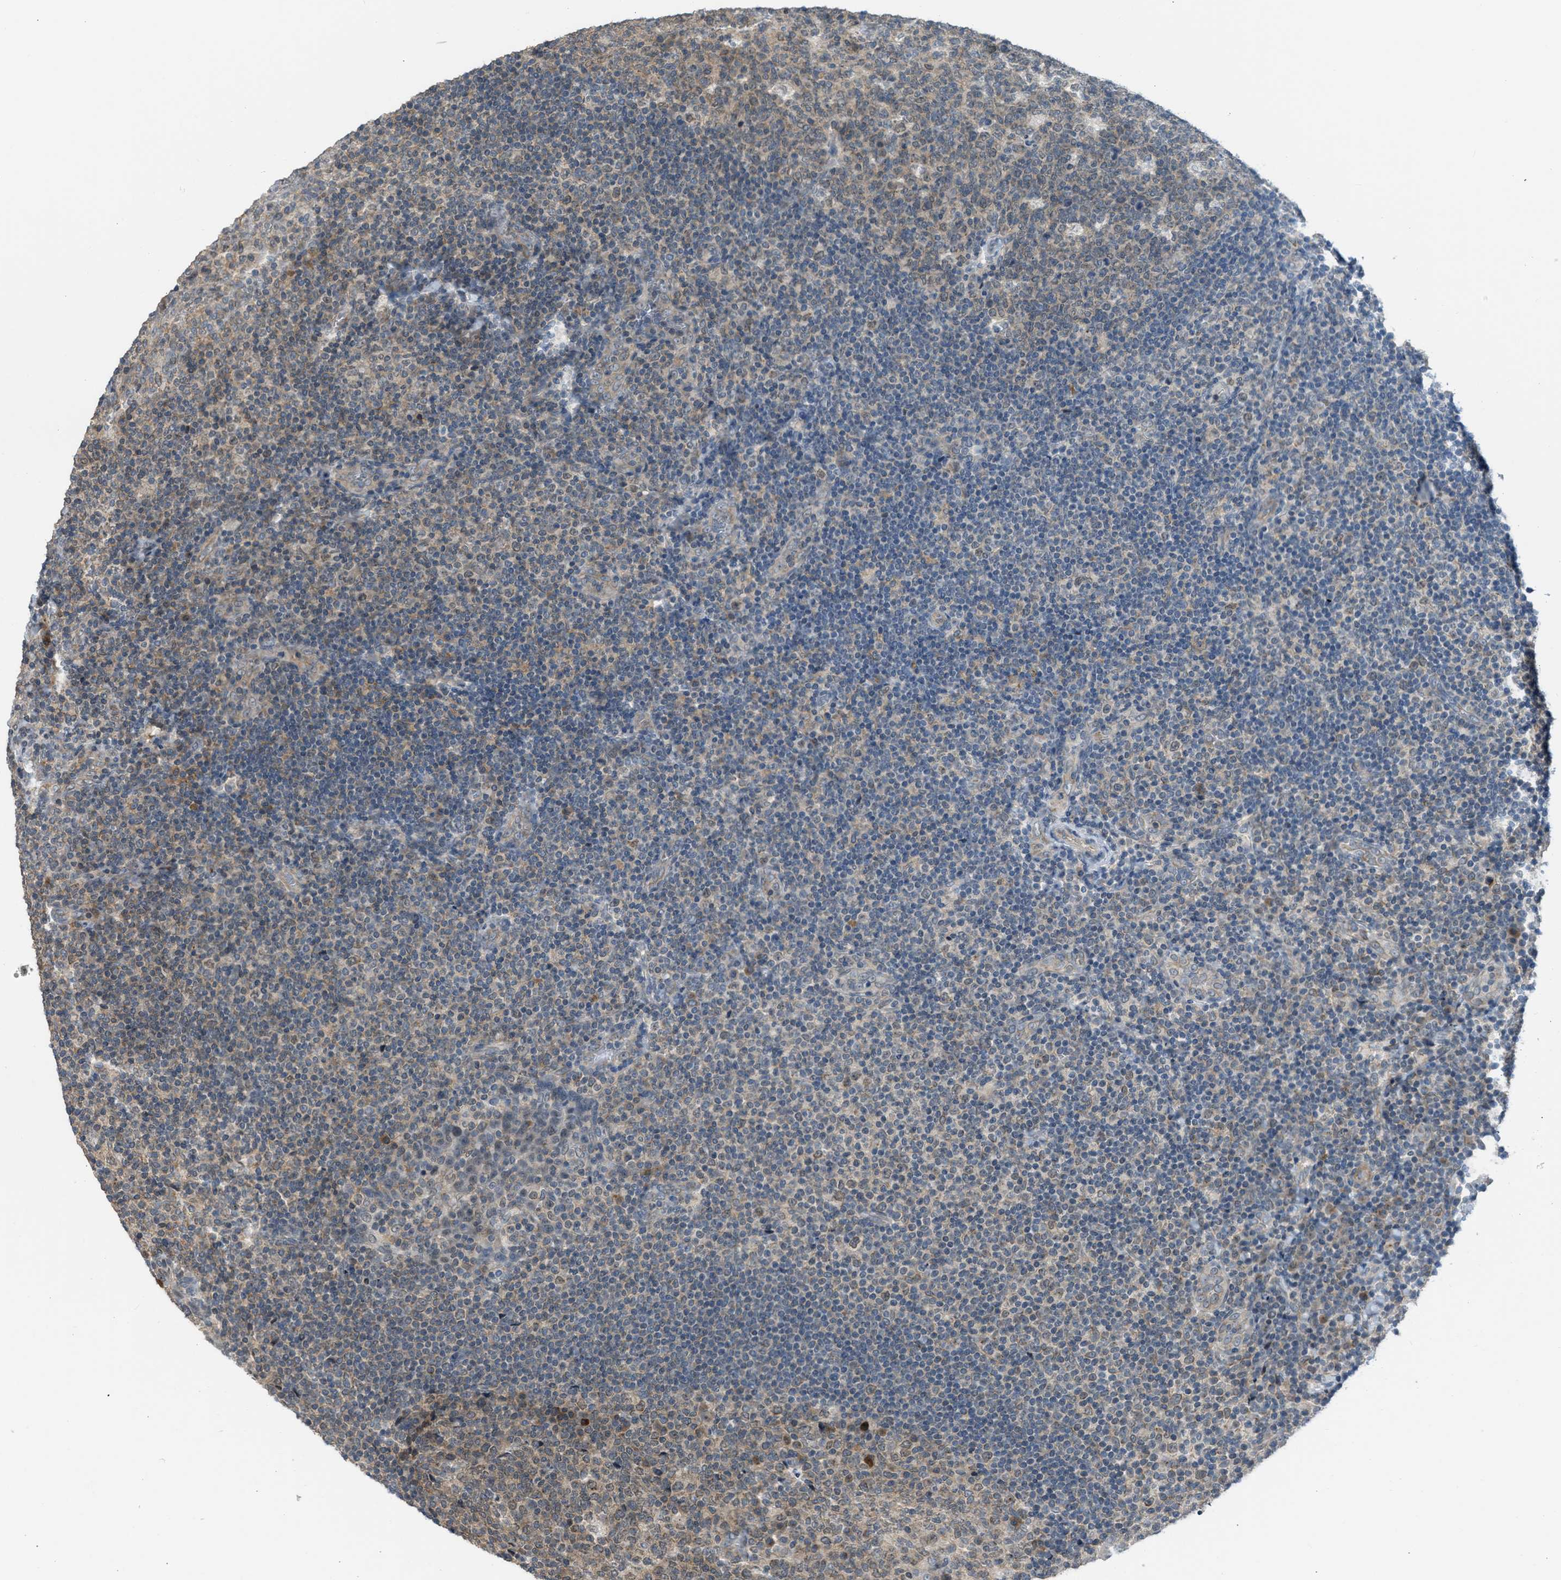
{"staining": {"intensity": "weak", "quantity": ">75%", "location": "cytoplasmic/membranous,nuclear"}, "tissue": "tonsil", "cell_type": "Germinal center cells", "image_type": "normal", "snomed": [{"axis": "morphology", "description": "Normal tissue, NOS"}, {"axis": "topography", "description": "Tonsil"}], "caption": "This micrograph displays unremarkable tonsil stained with immunohistochemistry (IHC) to label a protein in brown. The cytoplasmic/membranous,nuclear of germinal center cells show weak positivity for the protein. Nuclei are counter-stained blue.", "gene": "TTBK2", "patient": {"sex": "male", "age": 17}}